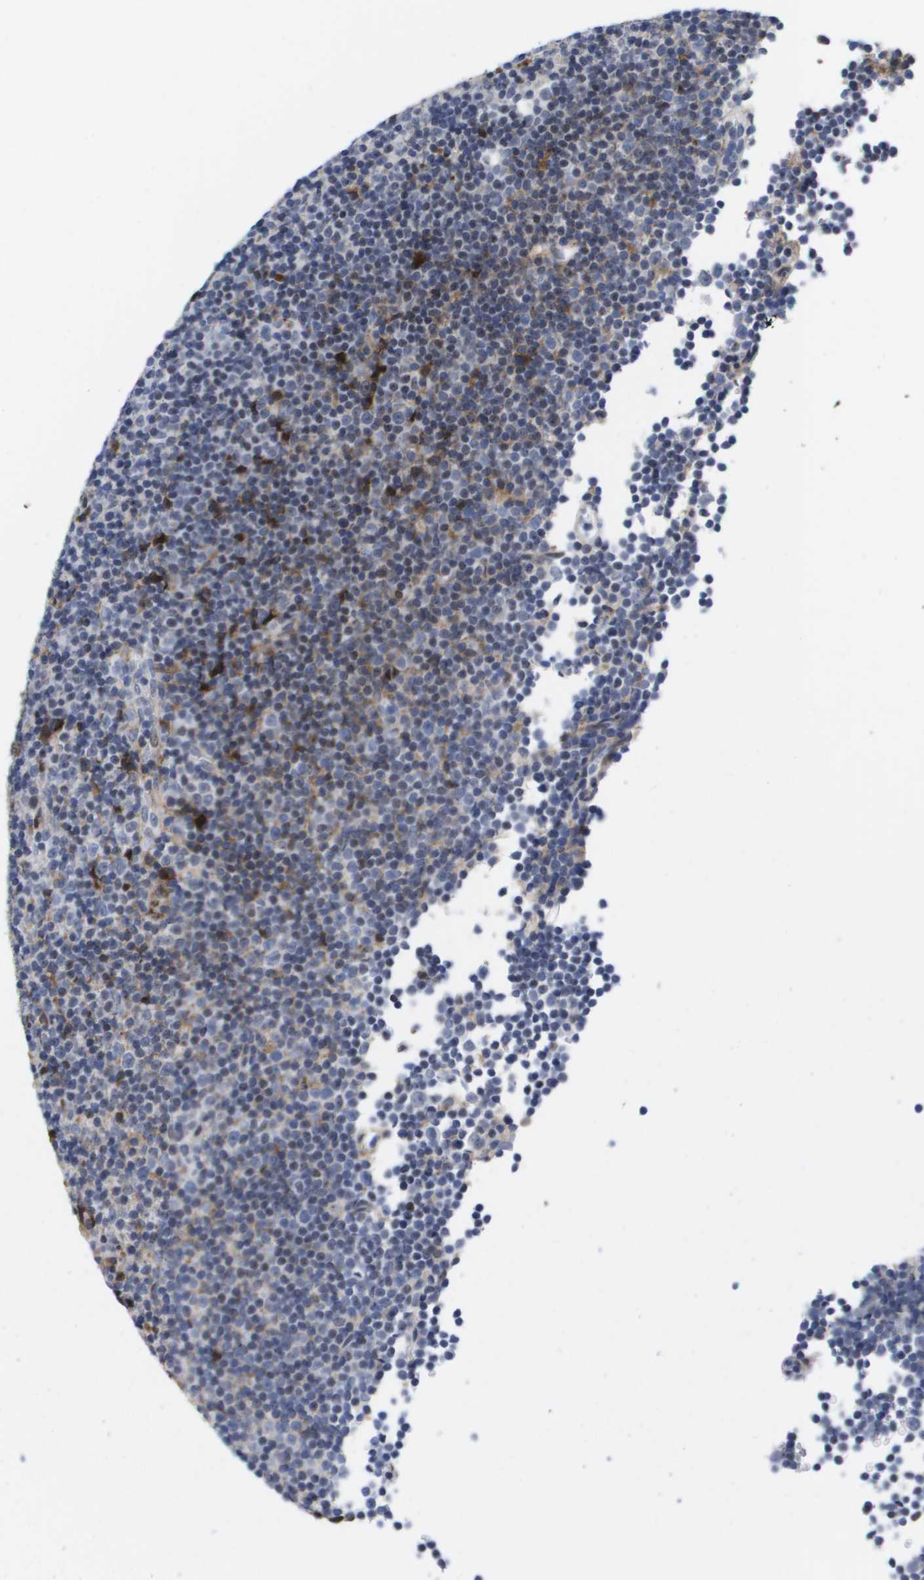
{"staining": {"intensity": "weak", "quantity": "<25%", "location": "cytoplasmic/membranous"}, "tissue": "lymphoma", "cell_type": "Tumor cells", "image_type": "cancer", "snomed": [{"axis": "morphology", "description": "Malignant lymphoma, non-Hodgkin's type, Low grade"}, {"axis": "topography", "description": "Lymph node"}], "caption": "Low-grade malignant lymphoma, non-Hodgkin's type was stained to show a protein in brown. There is no significant staining in tumor cells.", "gene": "SERPINC1", "patient": {"sex": "female", "age": 67}}